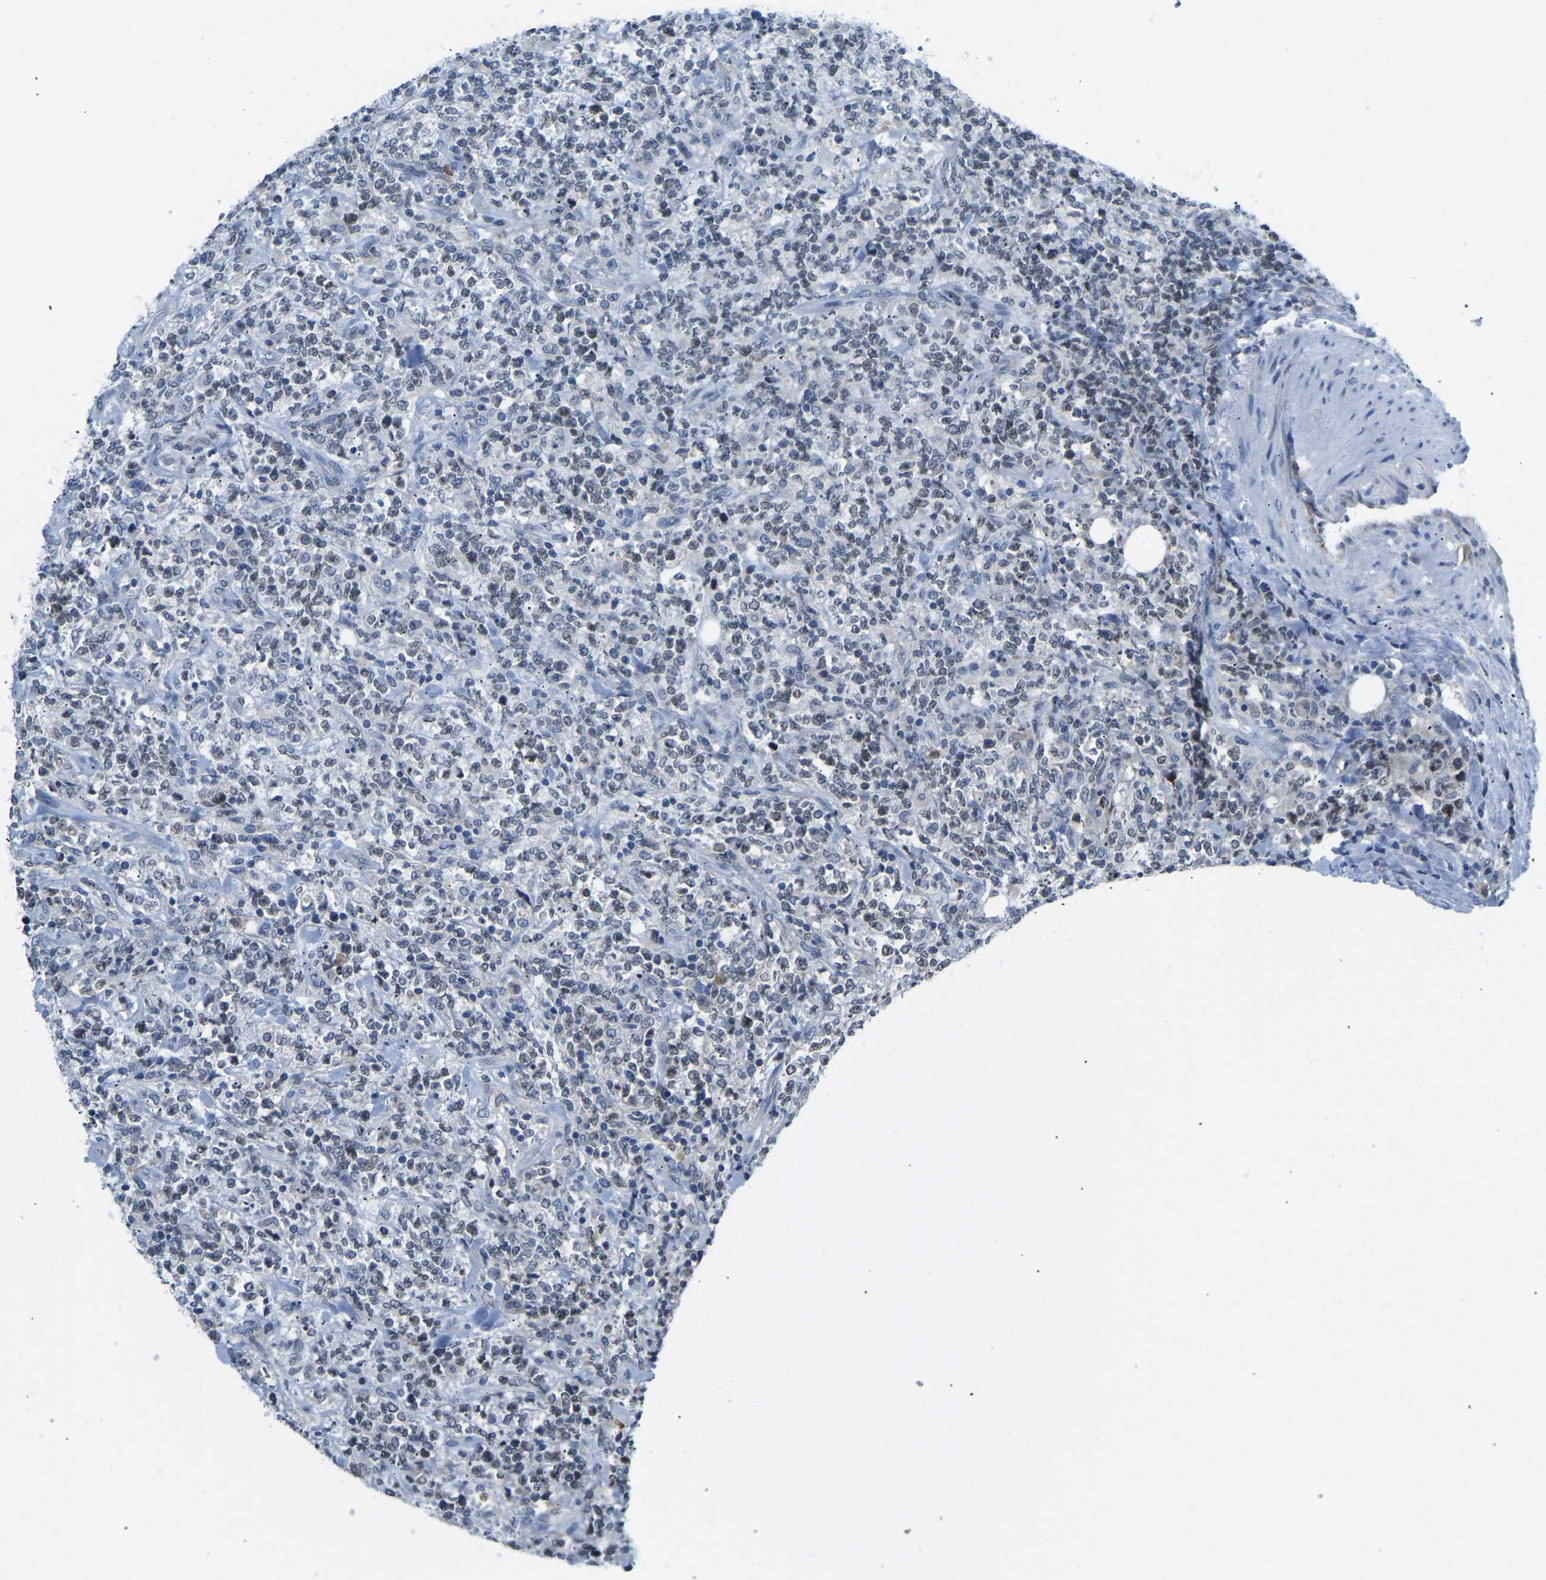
{"staining": {"intensity": "weak", "quantity": ">75%", "location": "nuclear"}, "tissue": "lymphoma", "cell_type": "Tumor cells", "image_type": "cancer", "snomed": [{"axis": "morphology", "description": "Malignant lymphoma, non-Hodgkin's type, High grade"}, {"axis": "topography", "description": "Soft tissue"}], "caption": "Lymphoma stained with immunohistochemistry (IHC) shows weak nuclear staining in approximately >75% of tumor cells.", "gene": "VRK1", "patient": {"sex": "male", "age": 18}}